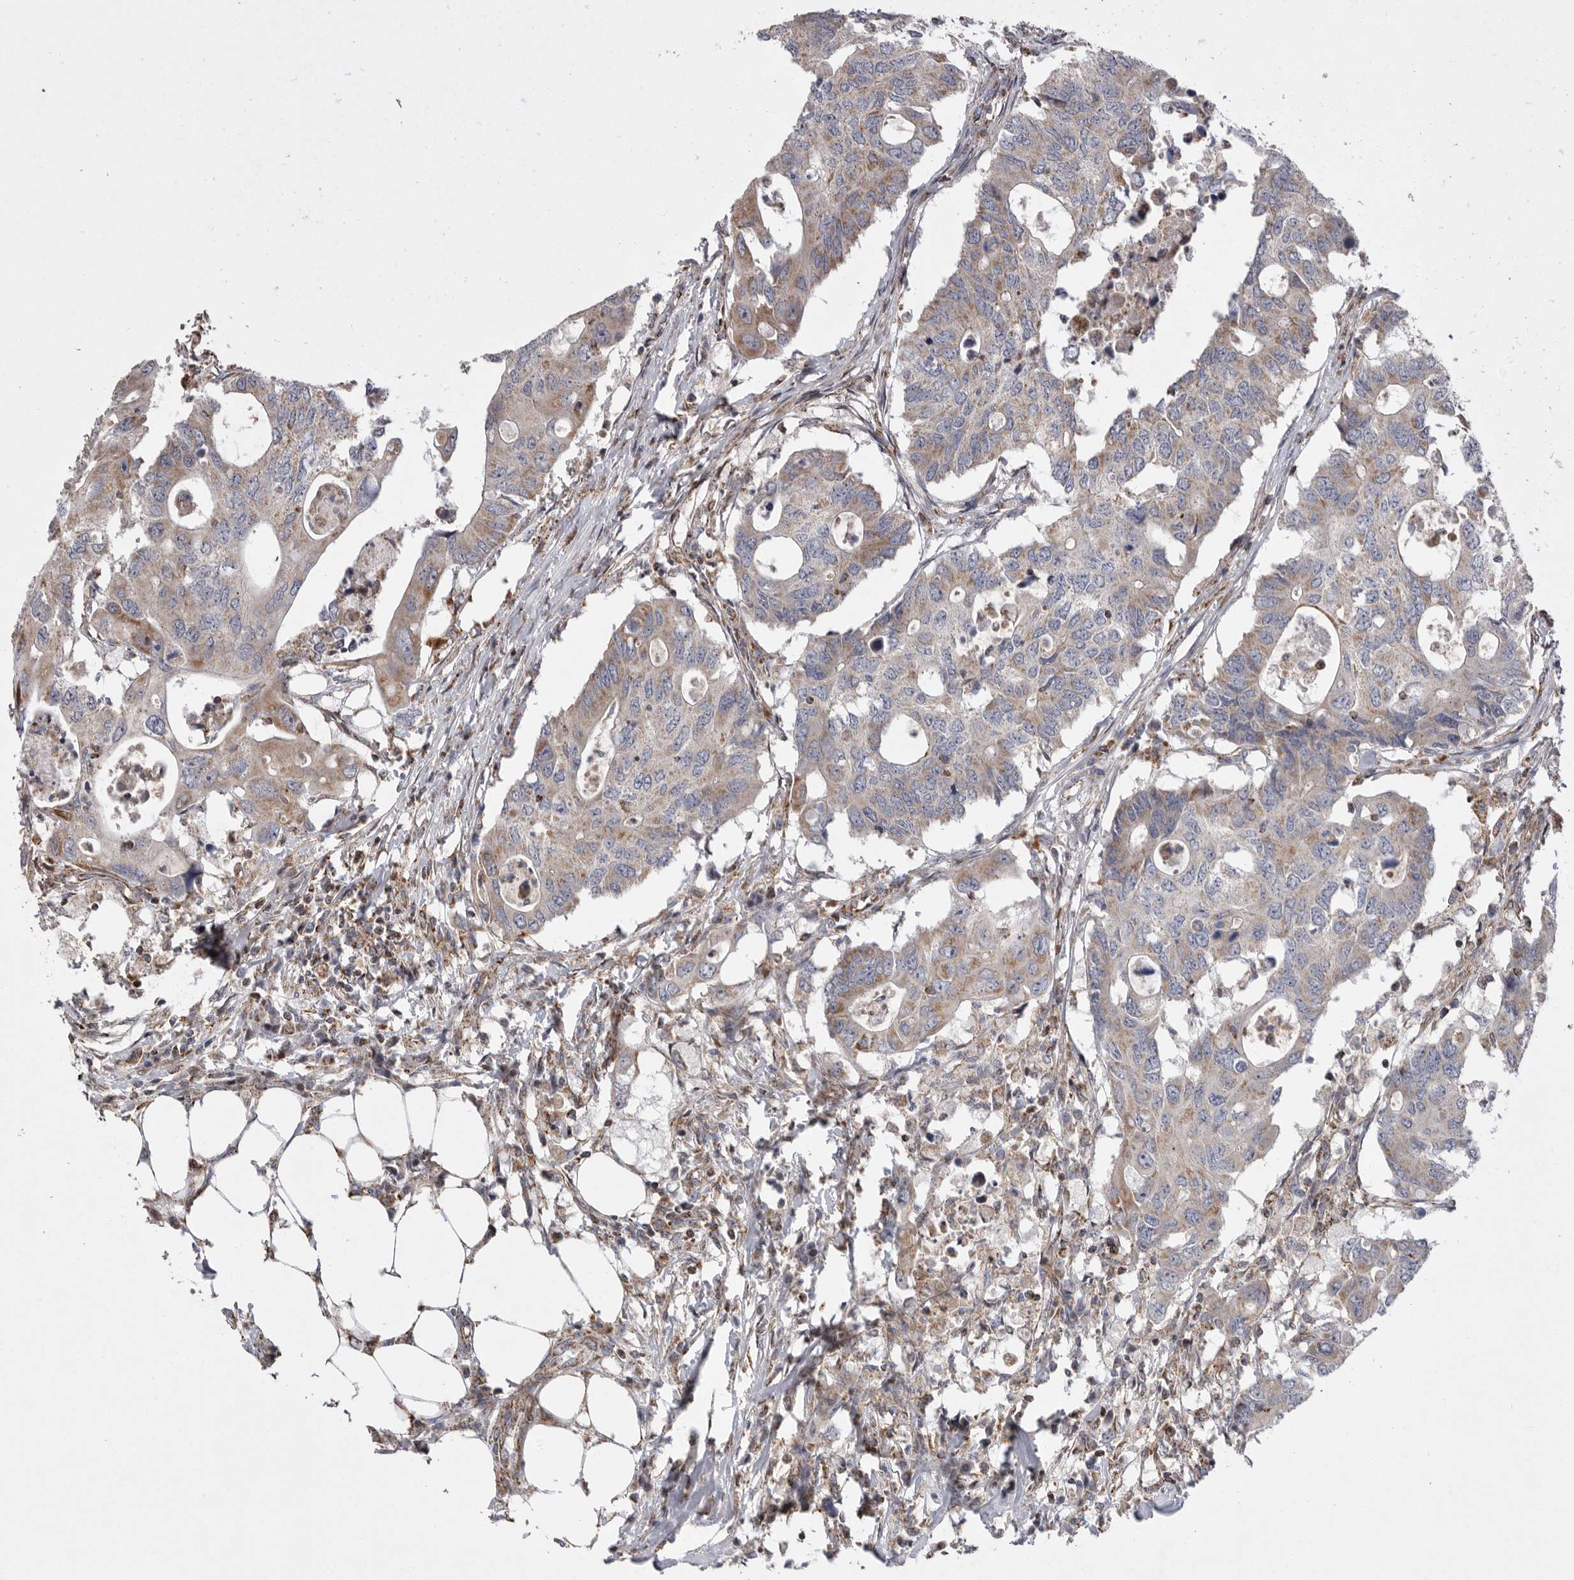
{"staining": {"intensity": "moderate", "quantity": "<25%", "location": "cytoplasmic/membranous"}, "tissue": "colorectal cancer", "cell_type": "Tumor cells", "image_type": "cancer", "snomed": [{"axis": "morphology", "description": "Adenocarcinoma, NOS"}, {"axis": "topography", "description": "Colon"}], "caption": "Adenocarcinoma (colorectal) was stained to show a protein in brown. There is low levels of moderate cytoplasmic/membranous positivity in about <25% of tumor cells.", "gene": "MPZL1", "patient": {"sex": "male", "age": 71}}